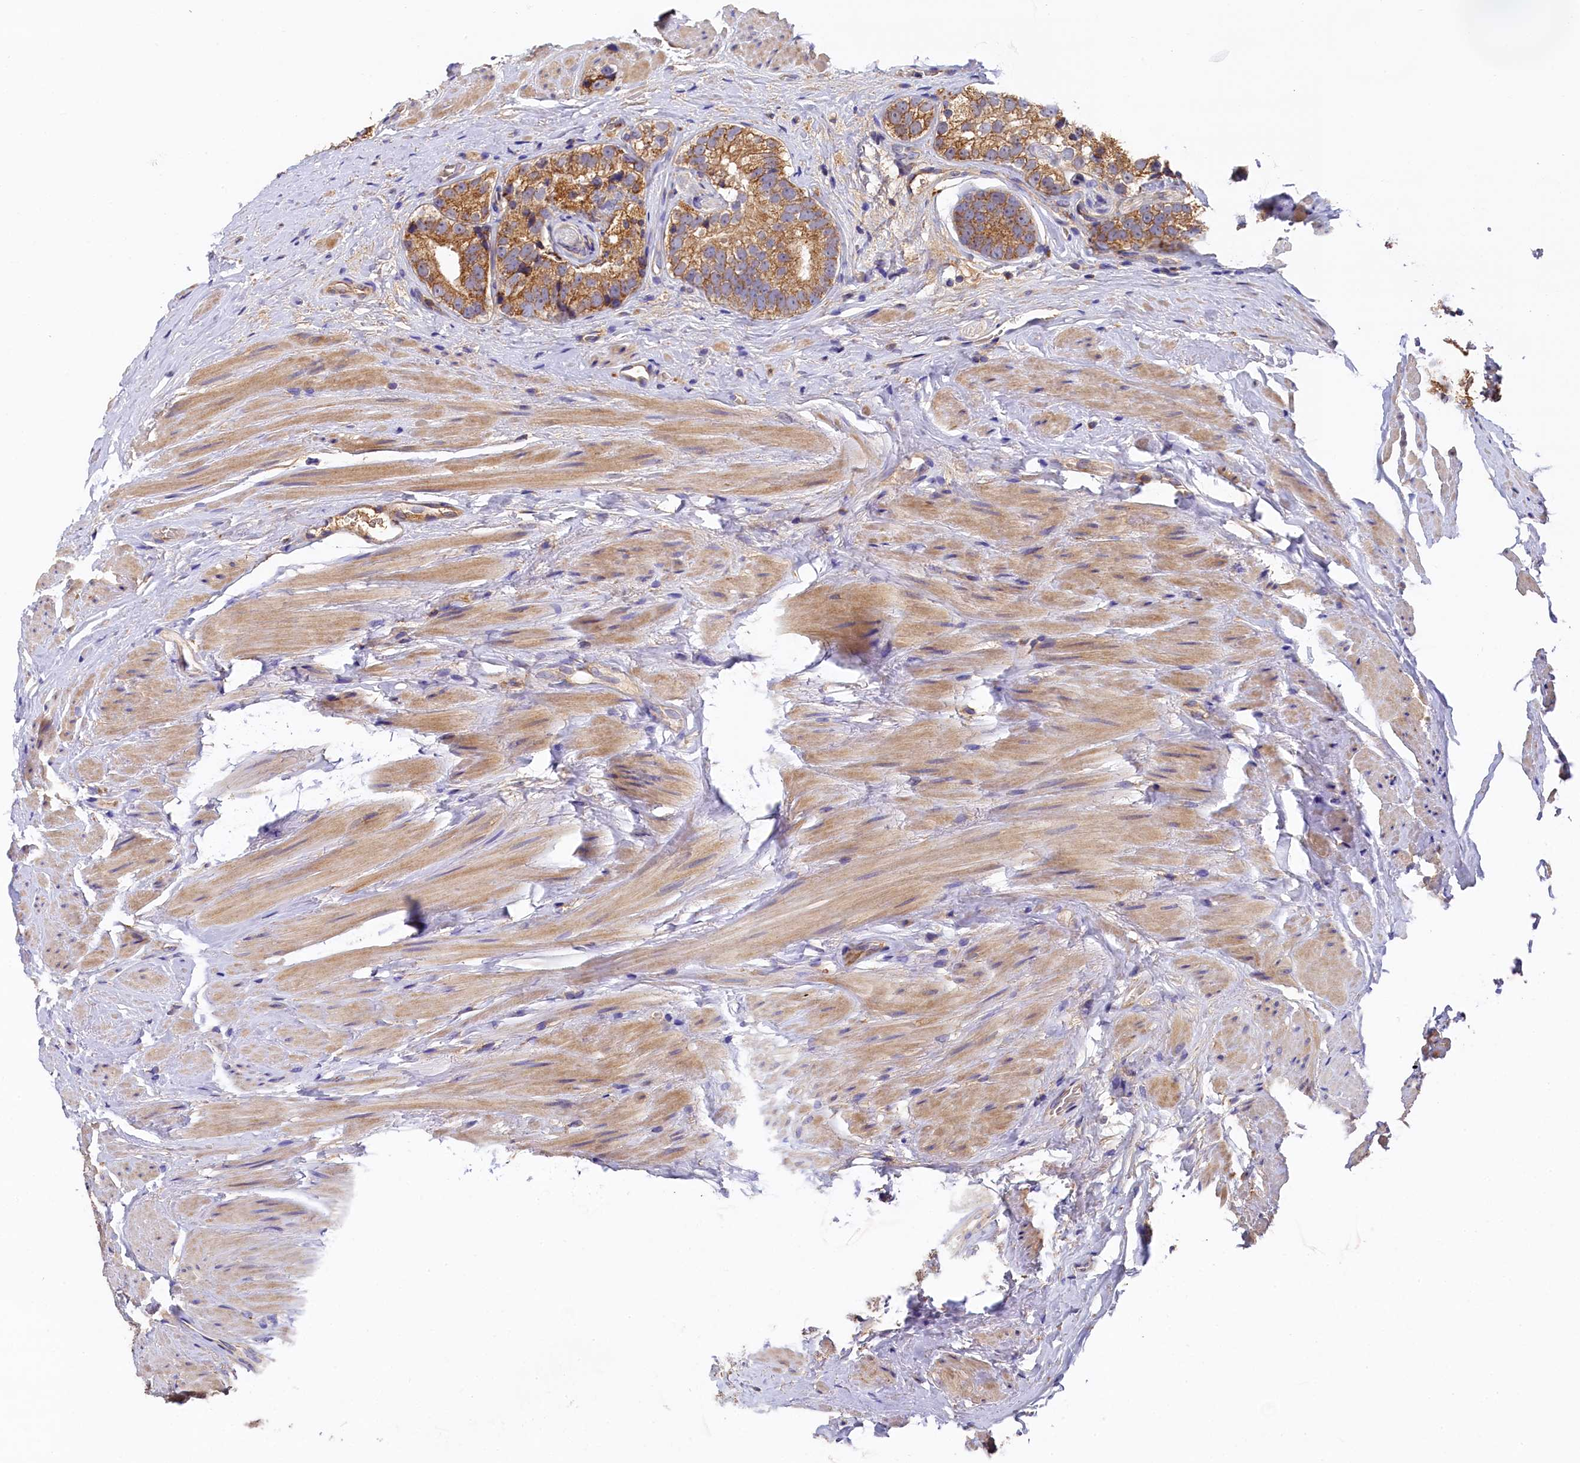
{"staining": {"intensity": "moderate", "quantity": ">75%", "location": "cytoplasmic/membranous"}, "tissue": "prostate cancer", "cell_type": "Tumor cells", "image_type": "cancer", "snomed": [{"axis": "morphology", "description": "Adenocarcinoma, High grade"}, {"axis": "topography", "description": "Prostate"}], "caption": "Immunohistochemical staining of human prostate cancer exhibits medium levels of moderate cytoplasmic/membranous protein staining in about >75% of tumor cells.", "gene": "SEC31B", "patient": {"sex": "male", "age": 56}}